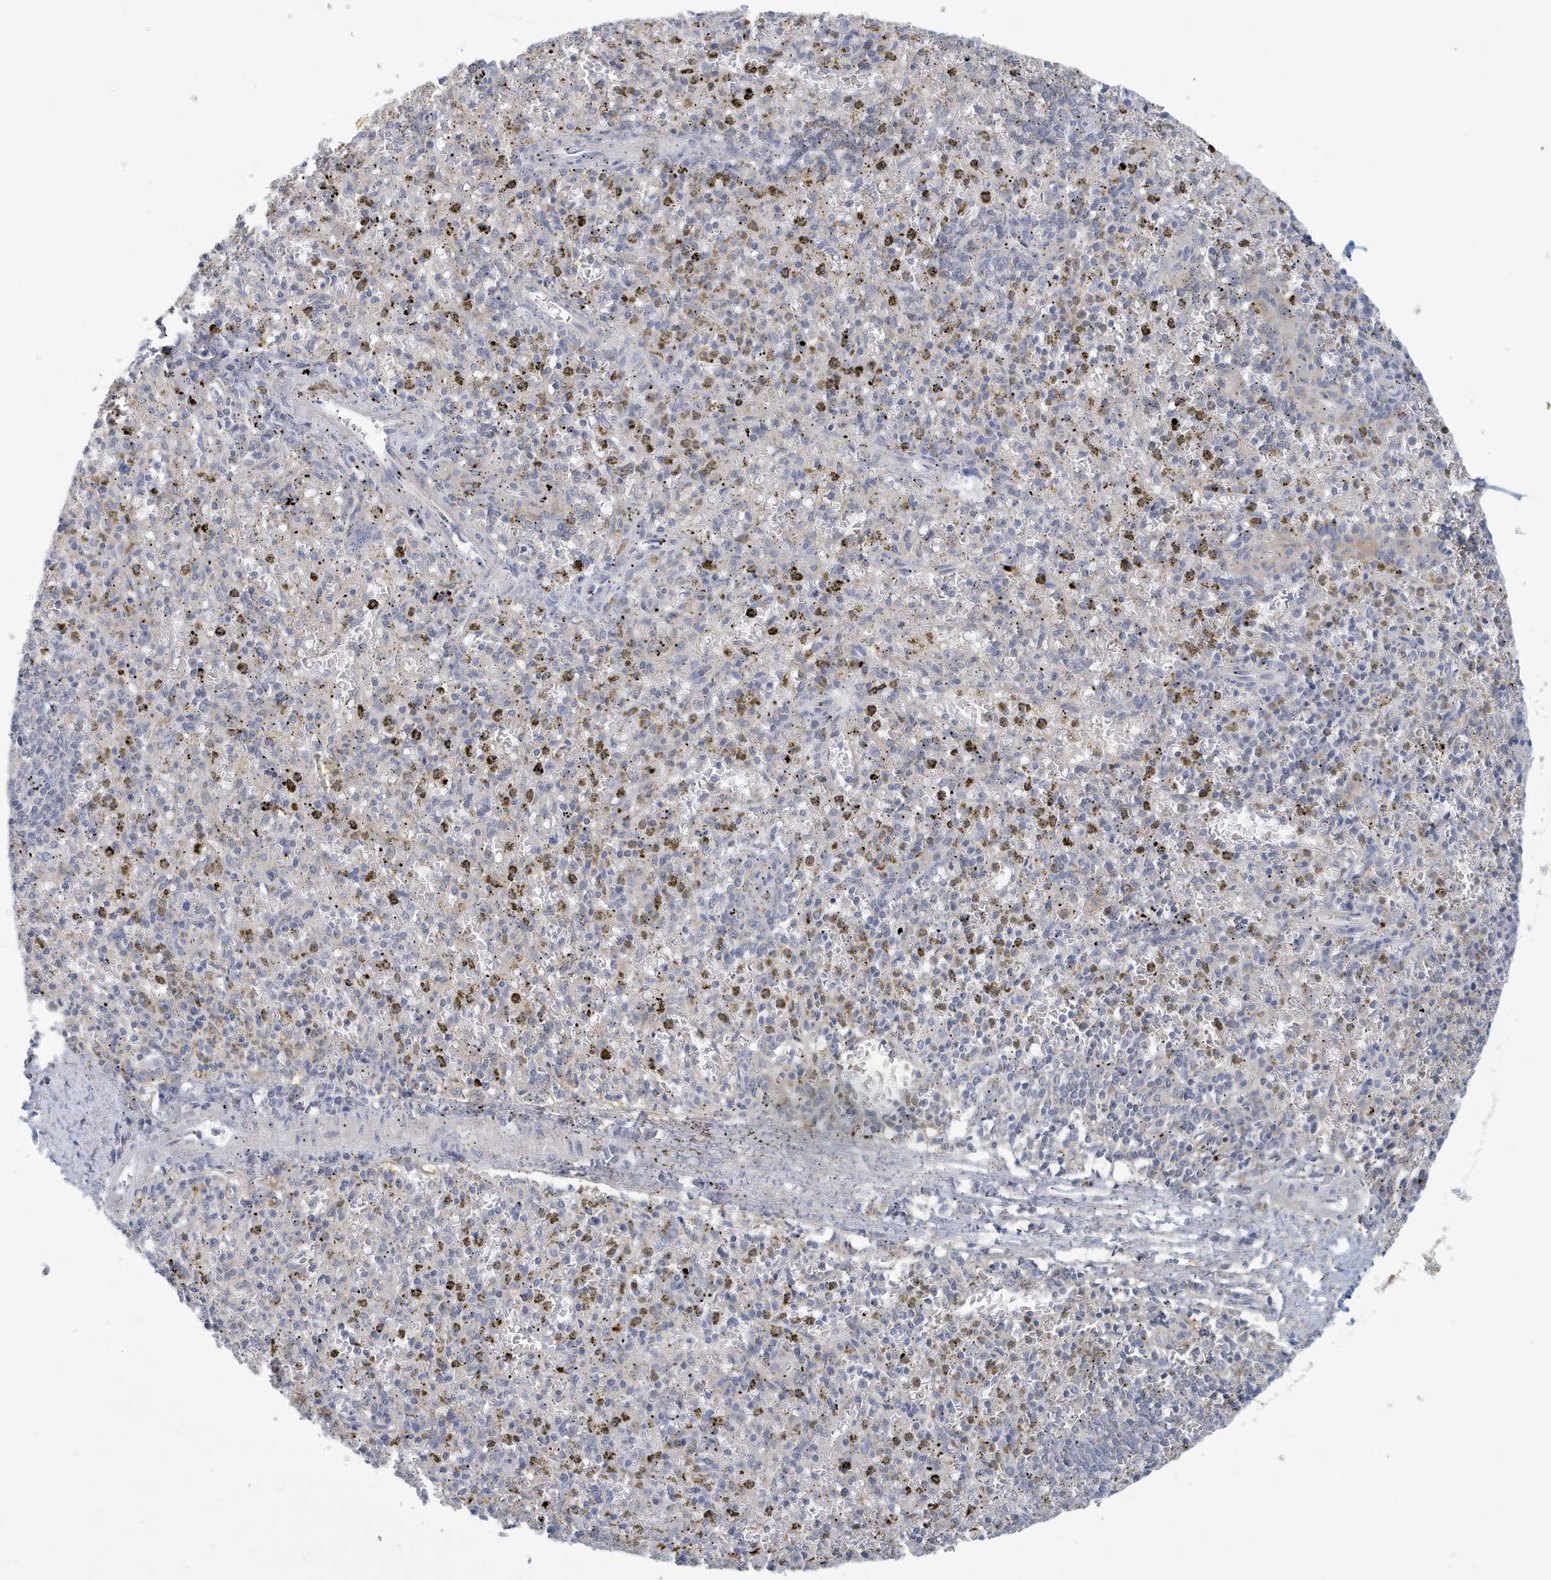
{"staining": {"intensity": "weak", "quantity": "<25%", "location": "cytoplasmic/membranous"}, "tissue": "spleen", "cell_type": "Cells in red pulp", "image_type": "normal", "snomed": [{"axis": "morphology", "description": "Normal tissue, NOS"}, {"axis": "topography", "description": "Spleen"}], "caption": "This is an immunohistochemistry (IHC) micrograph of unremarkable spleen. There is no expression in cells in red pulp.", "gene": "VTA1", "patient": {"sex": "male", "age": 72}}